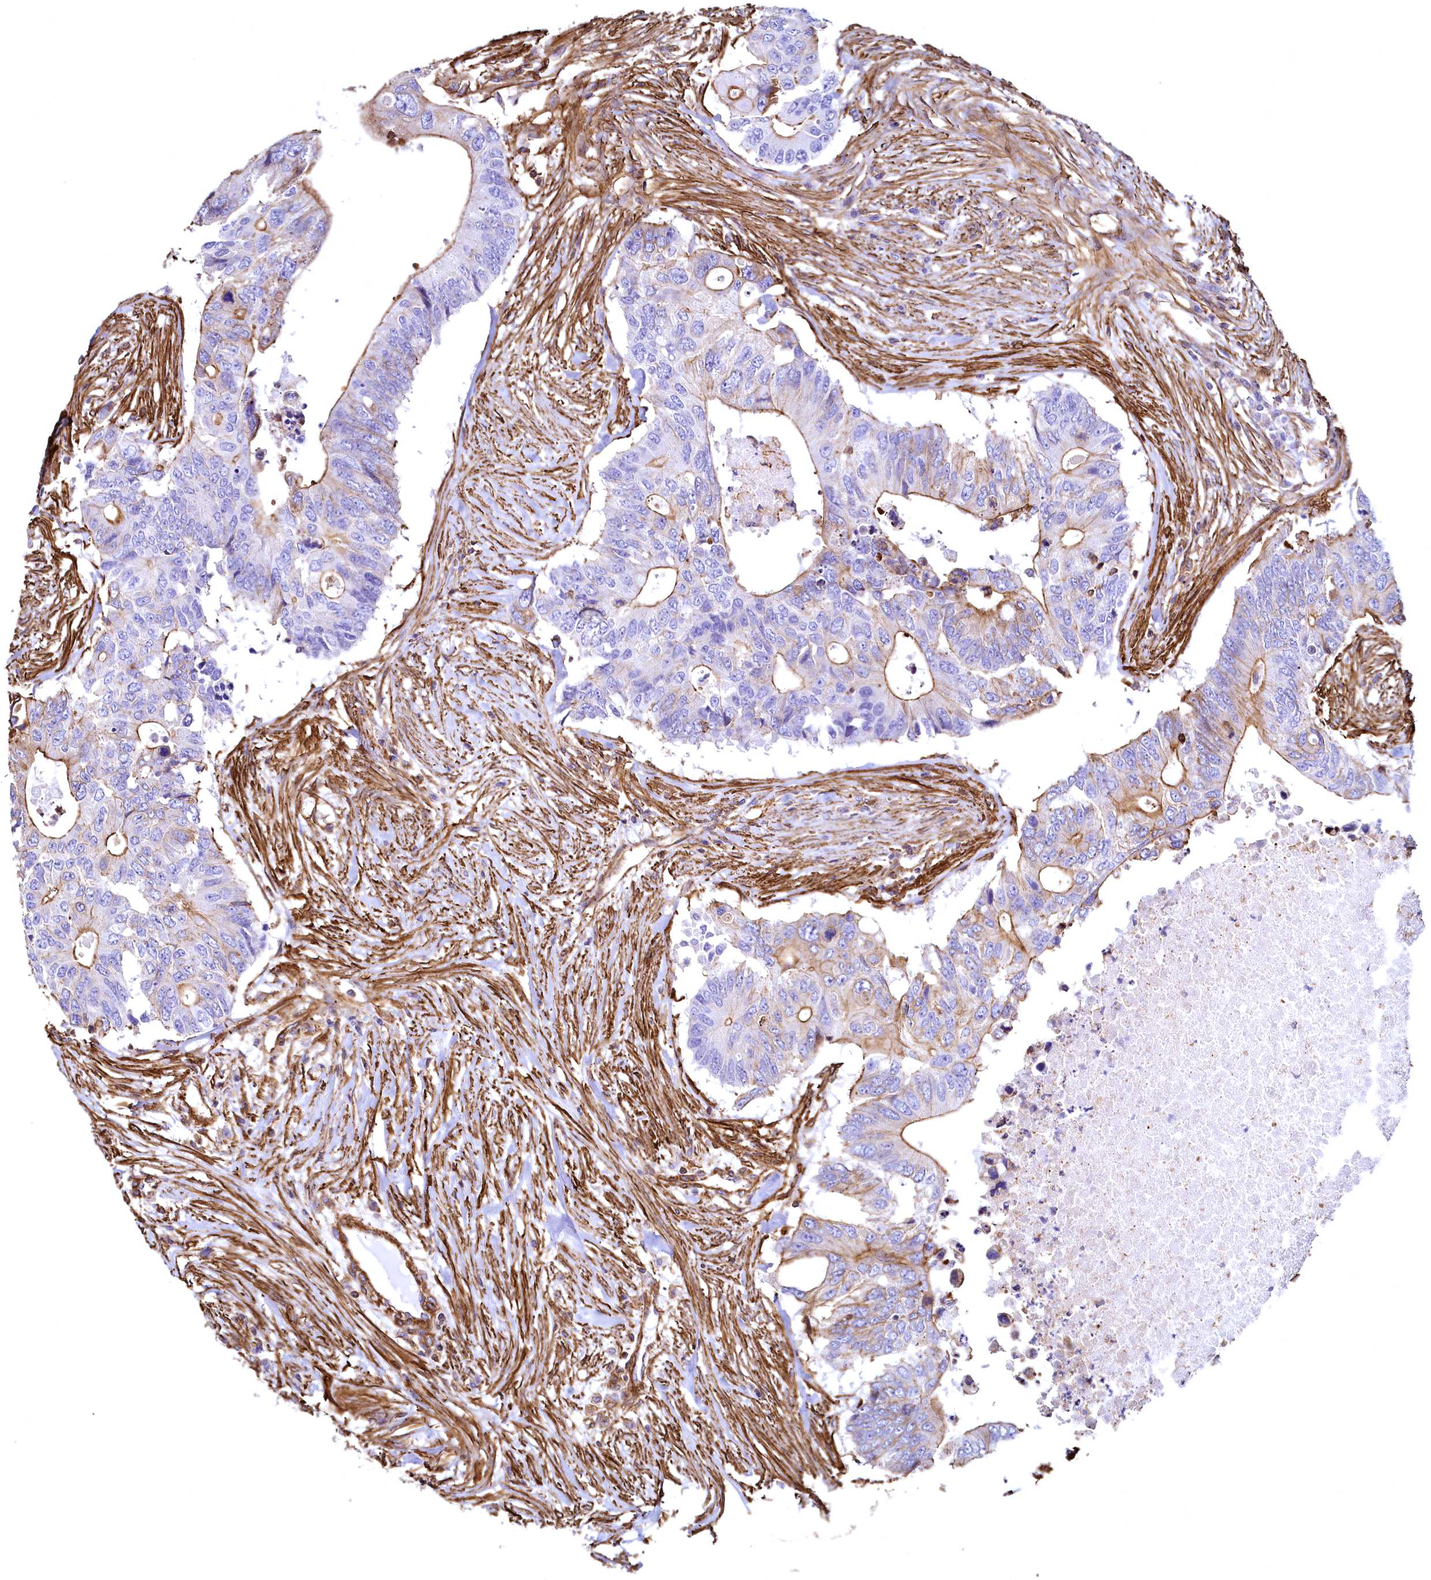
{"staining": {"intensity": "moderate", "quantity": "25%-75%", "location": "cytoplasmic/membranous"}, "tissue": "colorectal cancer", "cell_type": "Tumor cells", "image_type": "cancer", "snomed": [{"axis": "morphology", "description": "Adenocarcinoma, NOS"}, {"axis": "topography", "description": "Colon"}], "caption": "Protein staining by immunohistochemistry exhibits moderate cytoplasmic/membranous staining in about 25%-75% of tumor cells in colorectal cancer. Nuclei are stained in blue.", "gene": "THBS1", "patient": {"sex": "male", "age": 71}}